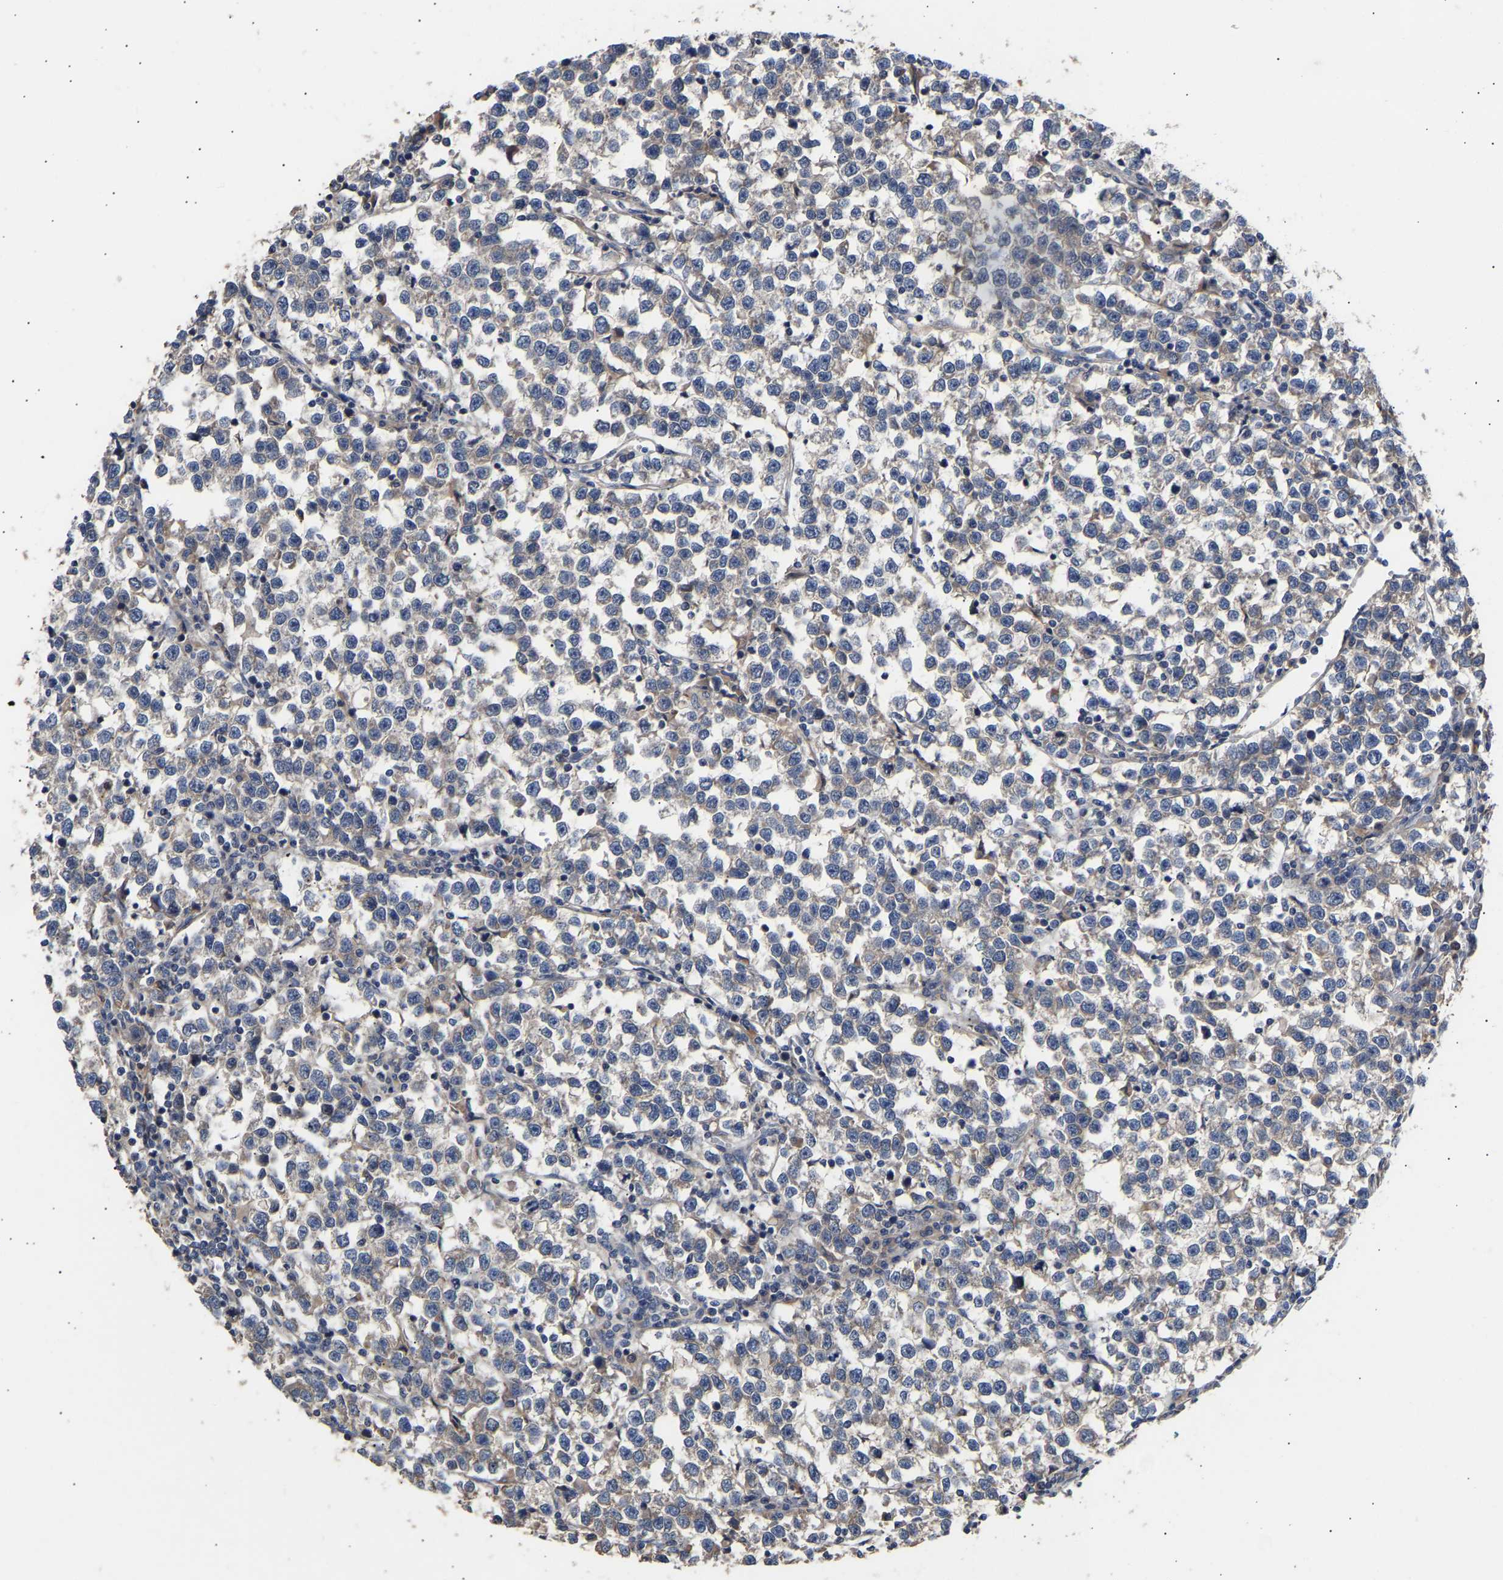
{"staining": {"intensity": "weak", "quantity": "<25%", "location": "cytoplasmic/membranous"}, "tissue": "testis cancer", "cell_type": "Tumor cells", "image_type": "cancer", "snomed": [{"axis": "morphology", "description": "Normal tissue, NOS"}, {"axis": "morphology", "description": "Seminoma, NOS"}, {"axis": "topography", "description": "Testis"}], "caption": "Immunohistochemical staining of human testis cancer shows no significant expression in tumor cells.", "gene": "KASH5", "patient": {"sex": "male", "age": 43}}